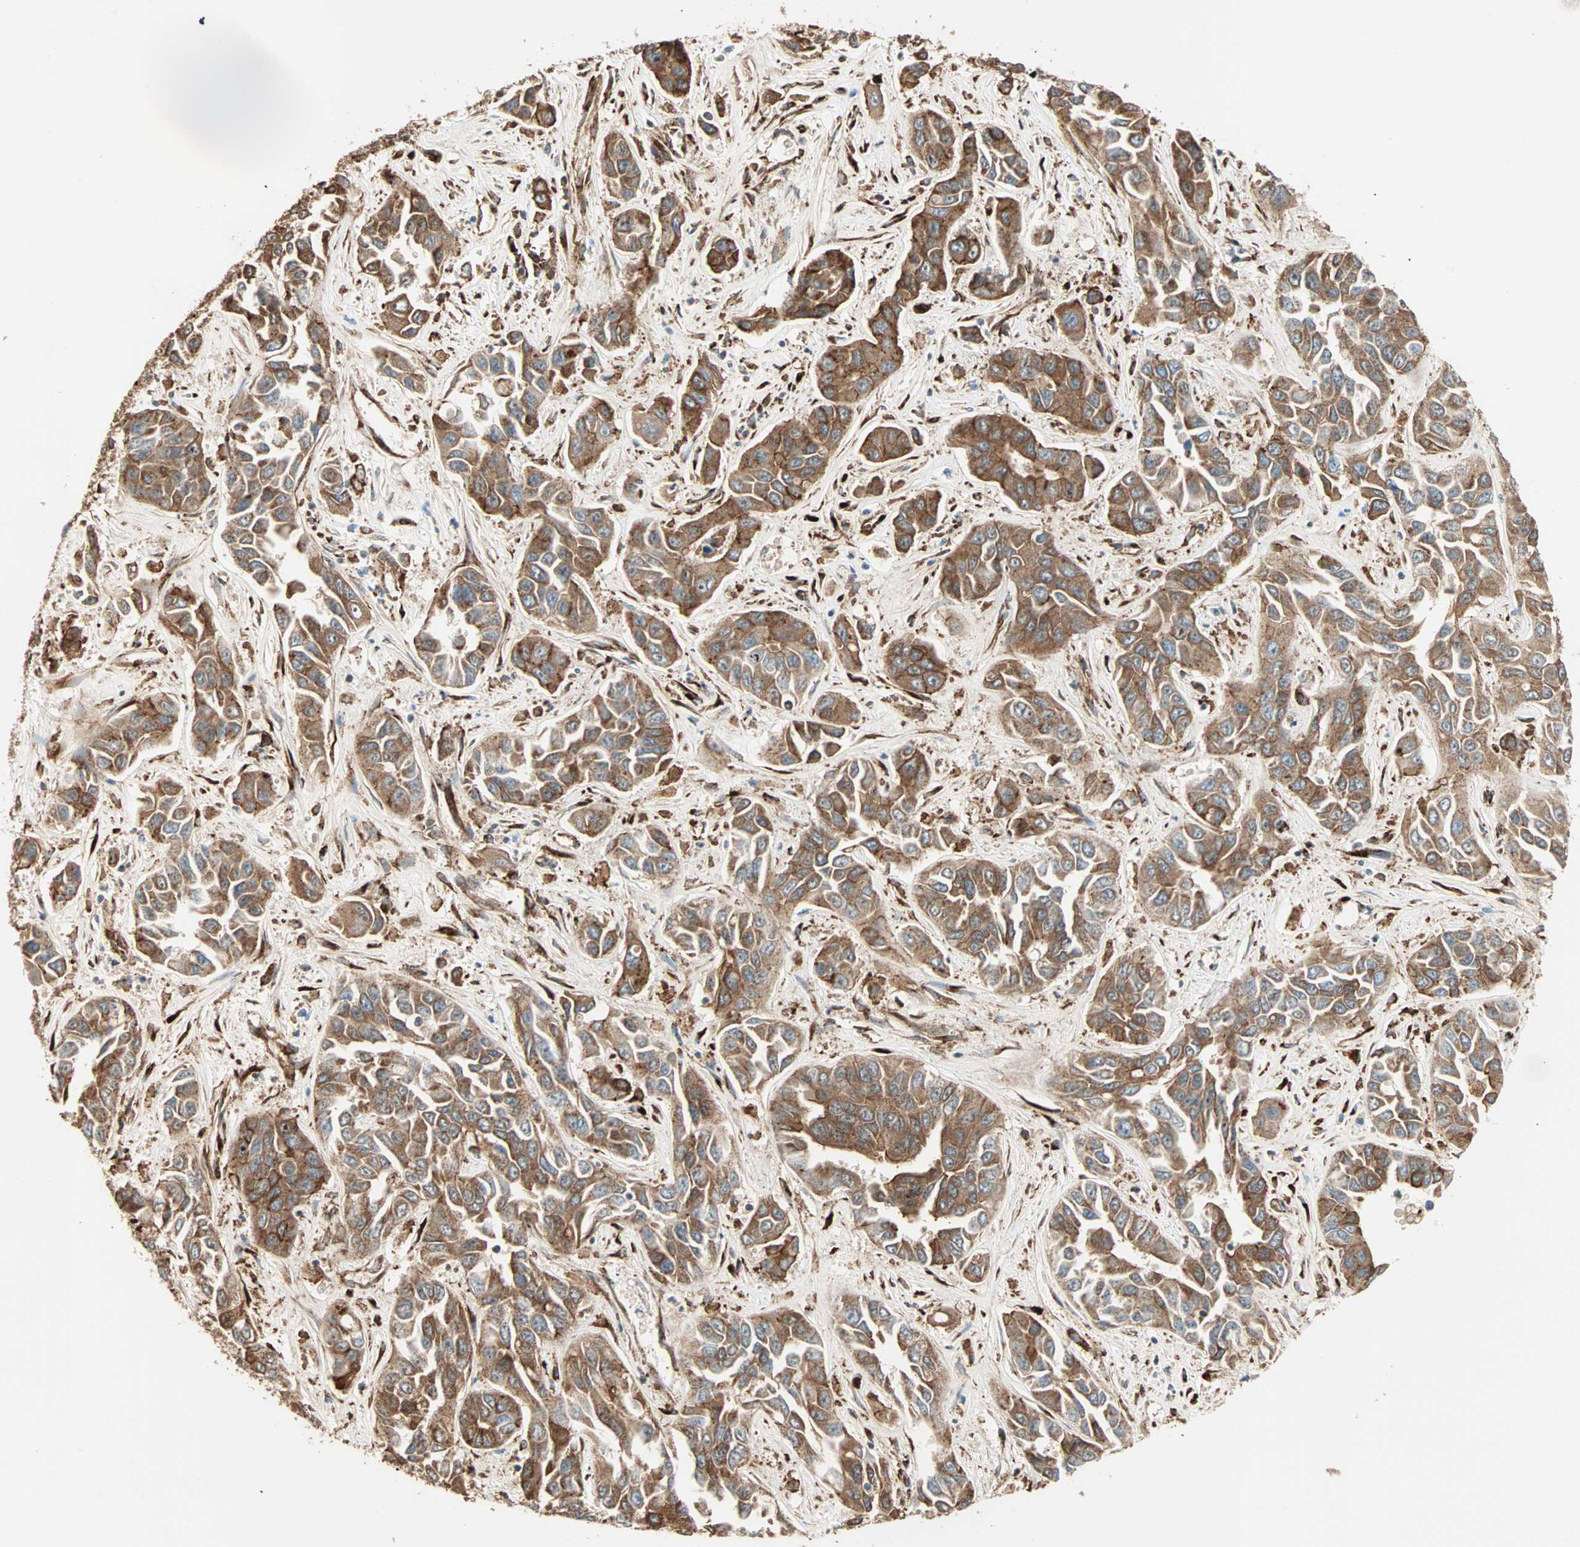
{"staining": {"intensity": "strong", "quantity": ">75%", "location": "cytoplasmic/membranous"}, "tissue": "liver cancer", "cell_type": "Tumor cells", "image_type": "cancer", "snomed": [{"axis": "morphology", "description": "Cholangiocarcinoma"}, {"axis": "topography", "description": "Liver"}], "caption": "Liver cancer stained for a protein (brown) reveals strong cytoplasmic/membranous positive positivity in about >75% of tumor cells.", "gene": "P4HA1", "patient": {"sex": "female", "age": 52}}